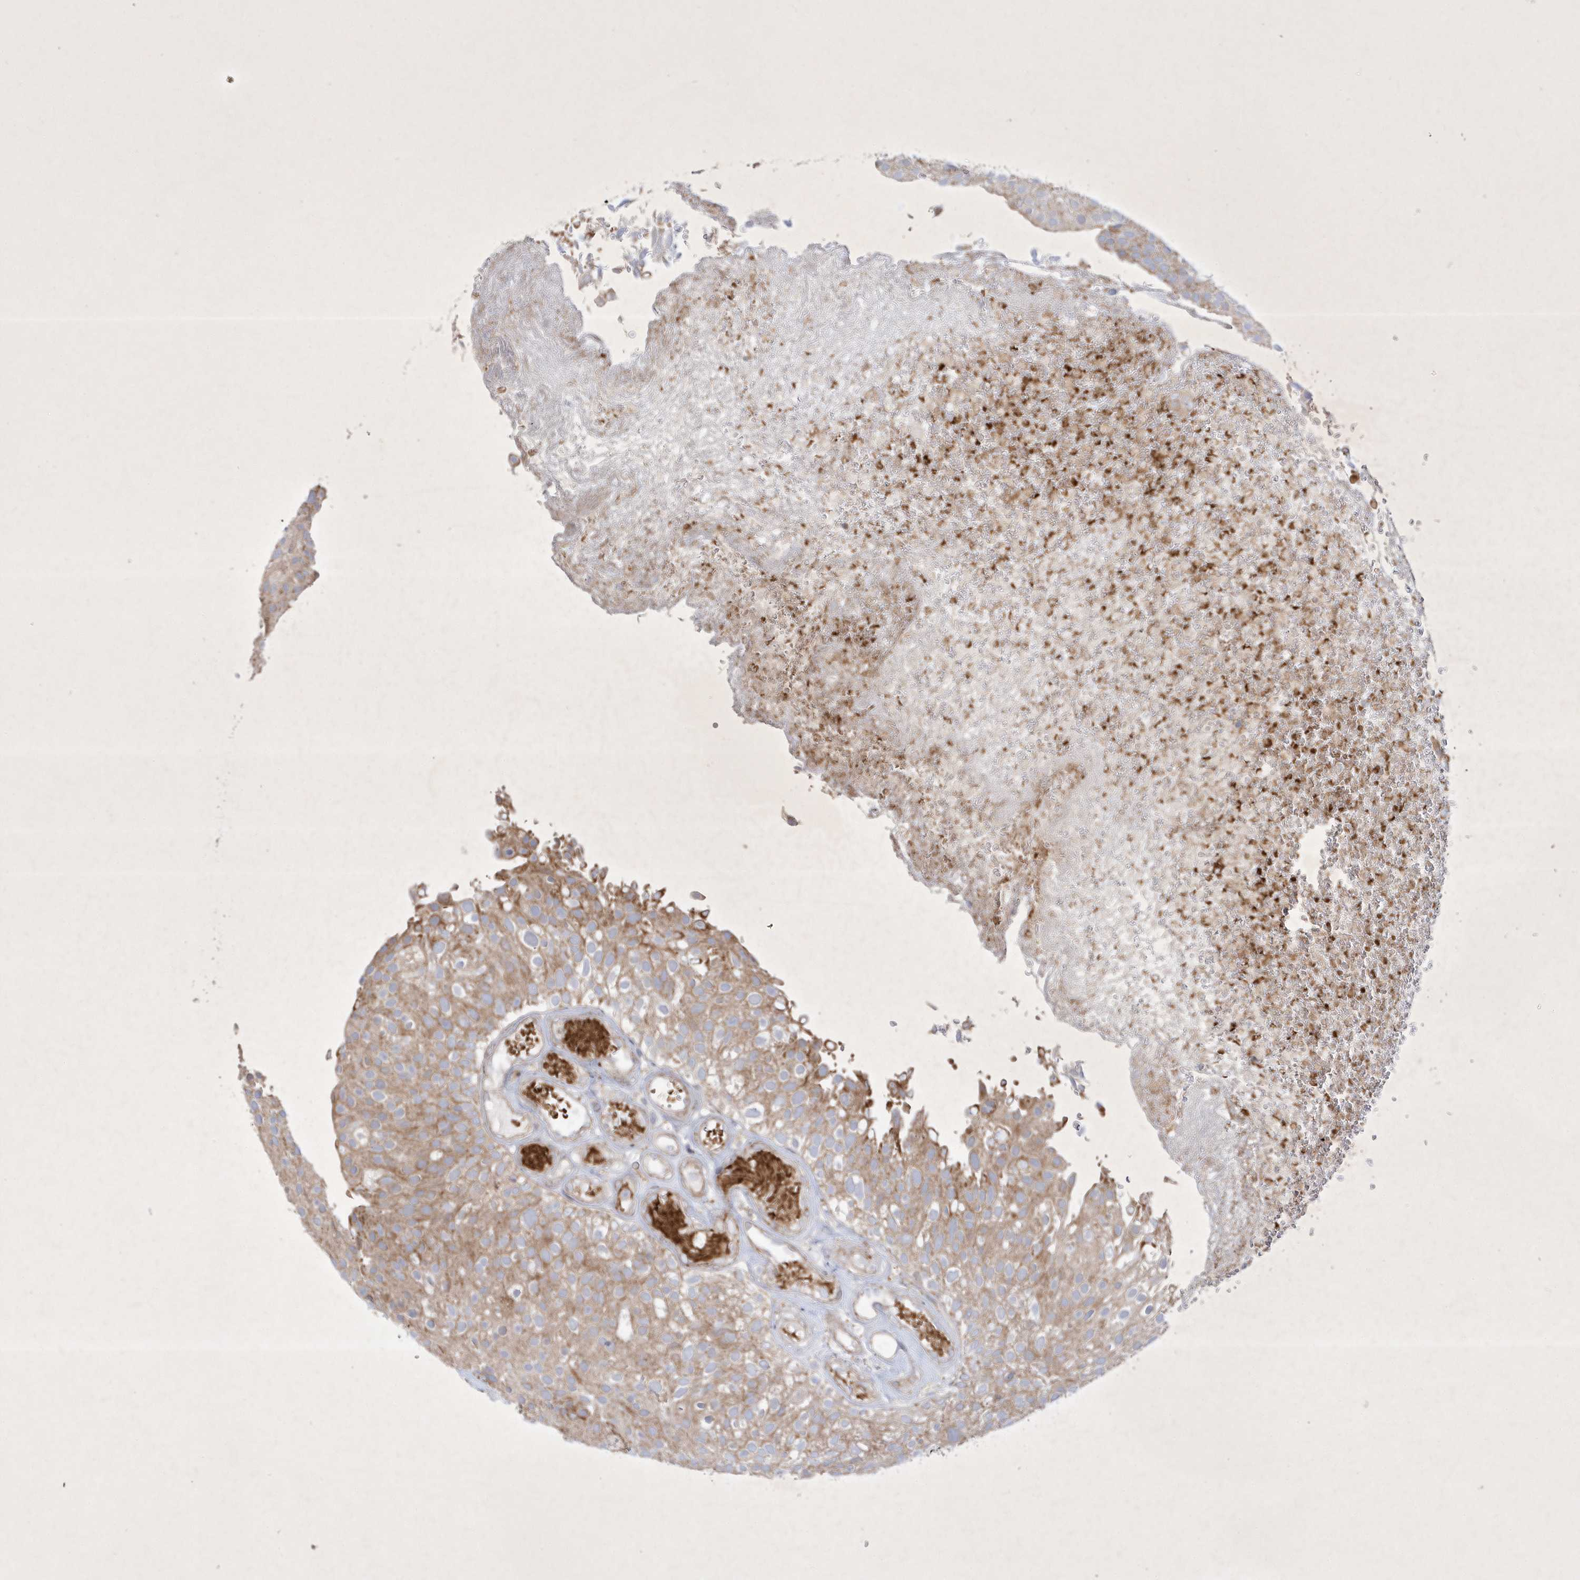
{"staining": {"intensity": "moderate", "quantity": ">75%", "location": "cytoplasmic/membranous"}, "tissue": "urothelial cancer", "cell_type": "Tumor cells", "image_type": "cancer", "snomed": [{"axis": "morphology", "description": "Urothelial carcinoma, Low grade"}, {"axis": "topography", "description": "Urinary bladder"}], "caption": "A brown stain labels moderate cytoplasmic/membranous expression of a protein in urothelial cancer tumor cells. Using DAB (brown) and hematoxylin (blue) stains, captured at high magnification using brightfield microscopy.", "gene": "OPA1", "patient": {"sex": "male", "age": 78}}